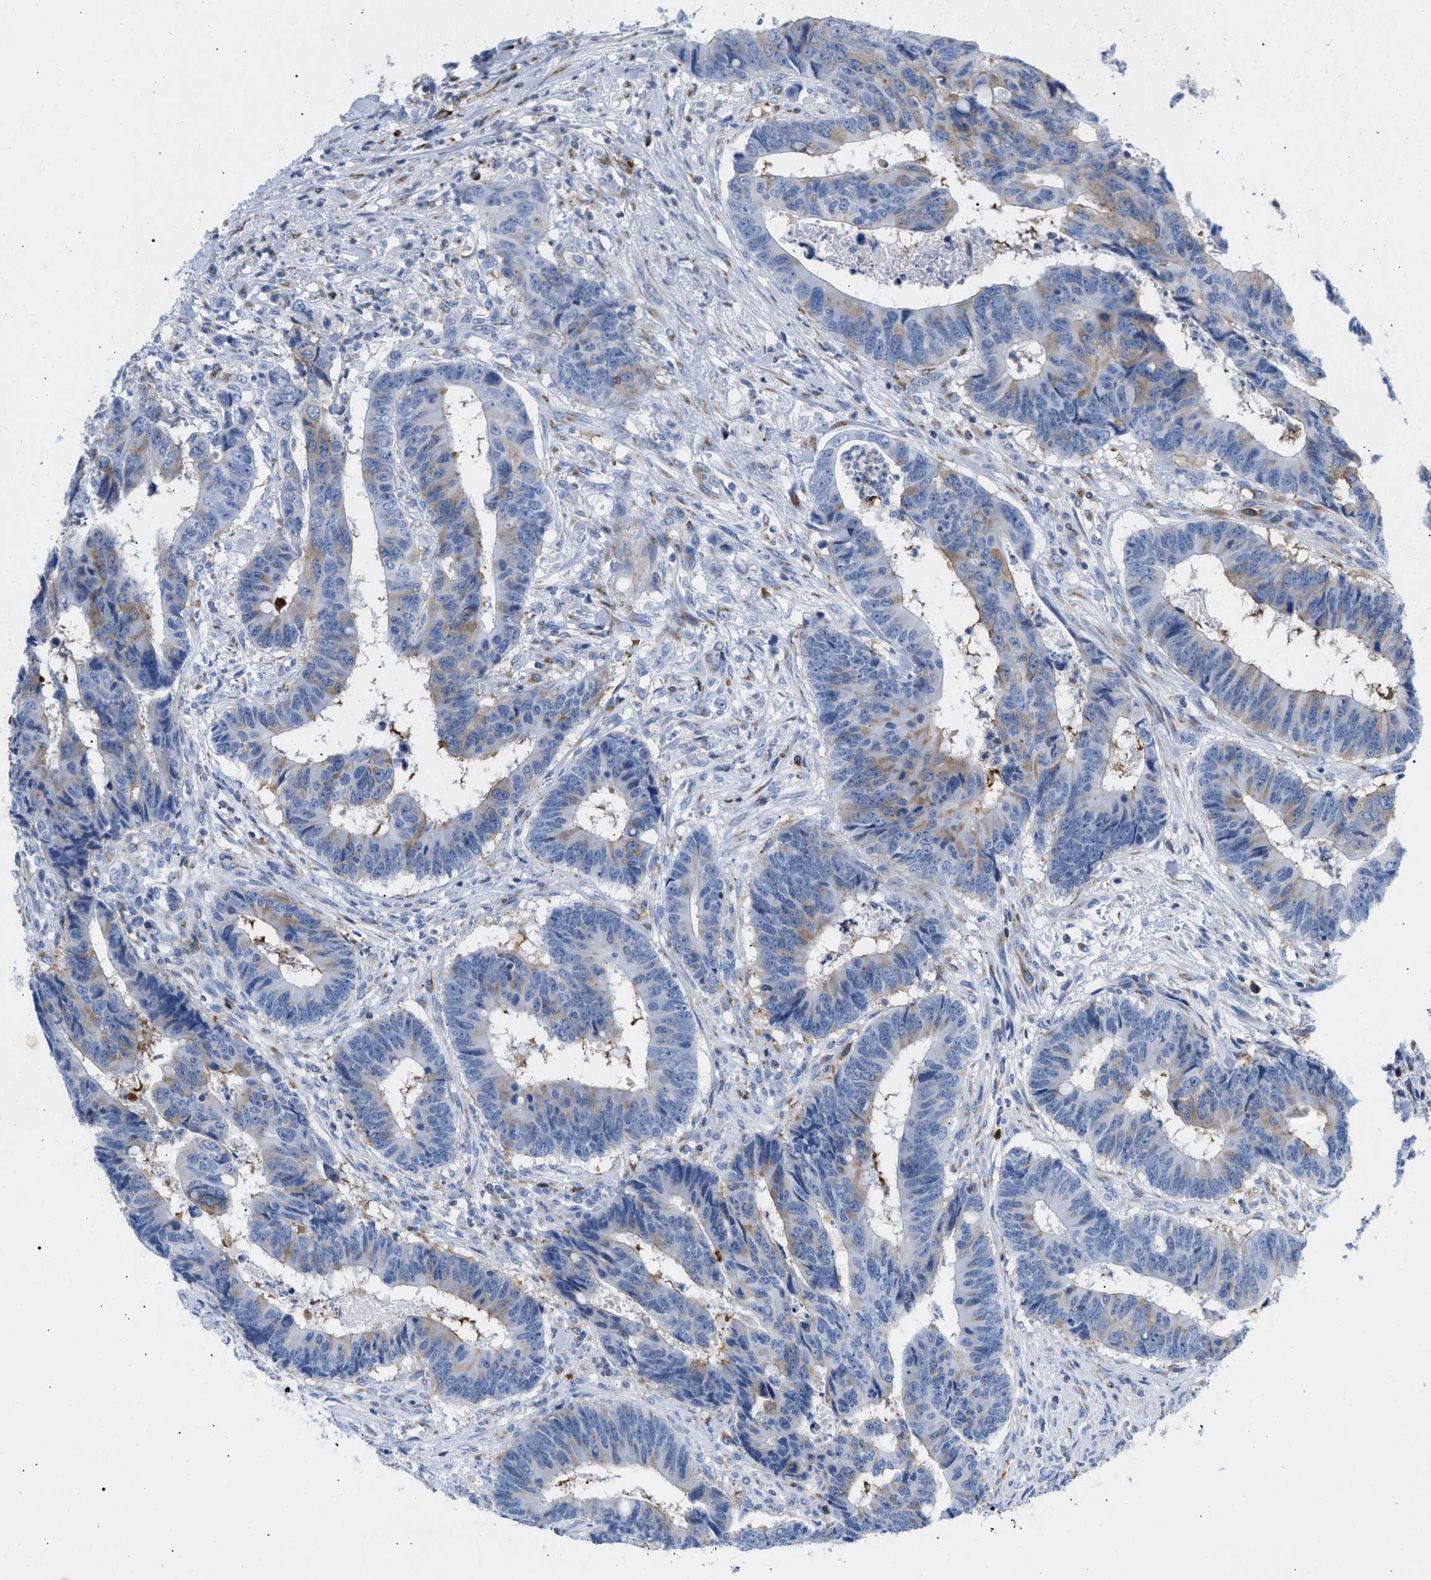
{"staining": {"intensity": "weak", "quantity": "<25%", "location": "cytoplasmic/membranous"}, "tissue": "colorectal cancer", "cell_type": "Tumor cells", "image_type": "cancer", "snomed": [{"axis": "morphology", "description": "Adenocarcinoma, NOS"}, {"axis": "topography", "description": "Rectum"}], "caption": "IHC micrograph of colorectal cancer stained for a protein (brown), which exhibits no expression in tumor cells.", "gene": "TACC3", "patient": {"sex": "male", "age": 84}}